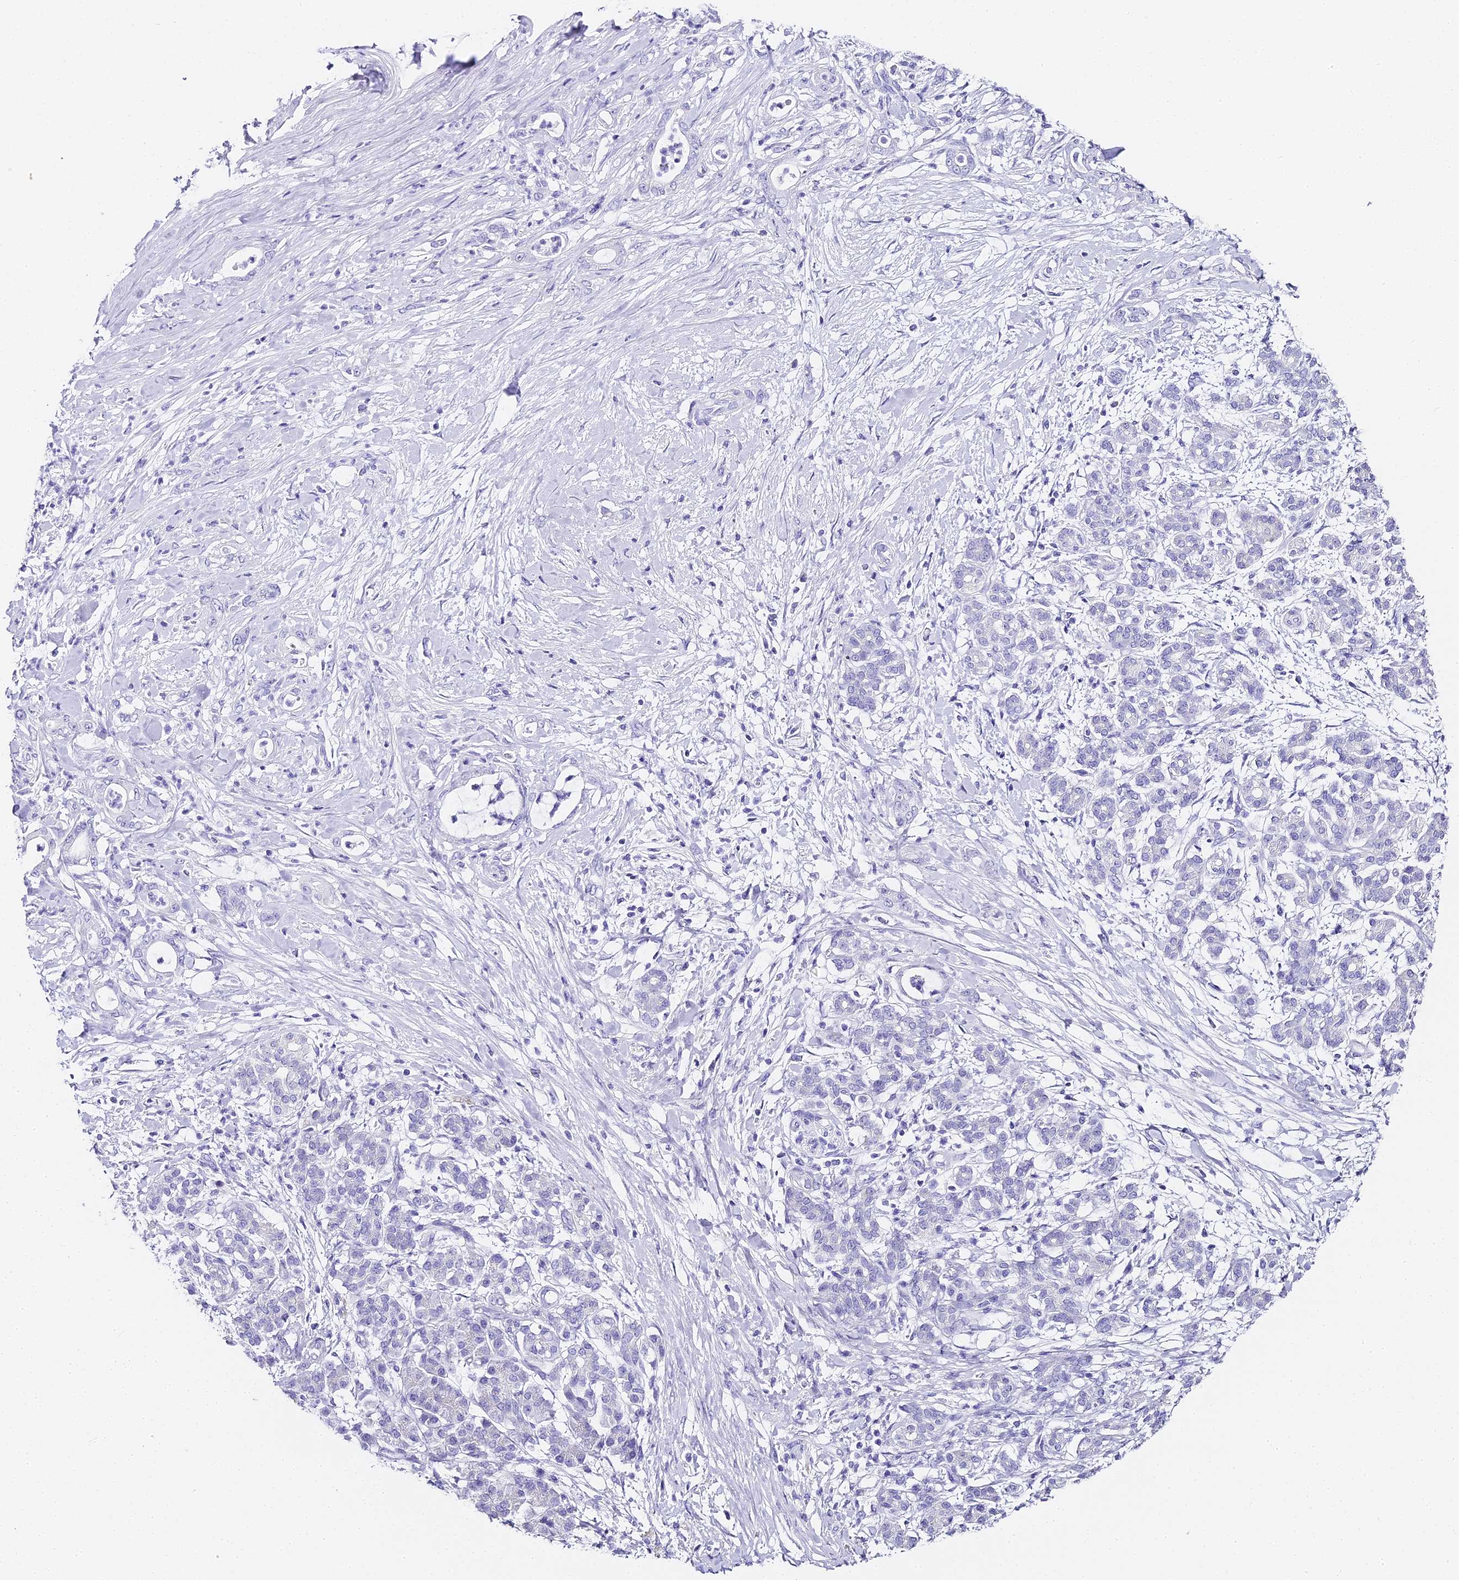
{"staining": {"intensity": "negative", "quantity": "none", "location": "none"}, "tissue": "pancreatic cancer", "cell_type": "Tumor cells", "image_type": "cancer", "snomed": [{"axis": "morphology", "description": "Adenocarcinoma, NOS"}, {"axis": "topography", "description": "Pancreas"}], "caption": "IHC image of neoplastic tissue: human pancreatic cancer (adenocarcinoma) stained with DAB (3,3'-diaminobenzidine) displays no significant protein positivity in tumor cells.", "gene": "ABHD14A-ACY1", "patient": {"sex": "female", "age": 55}}